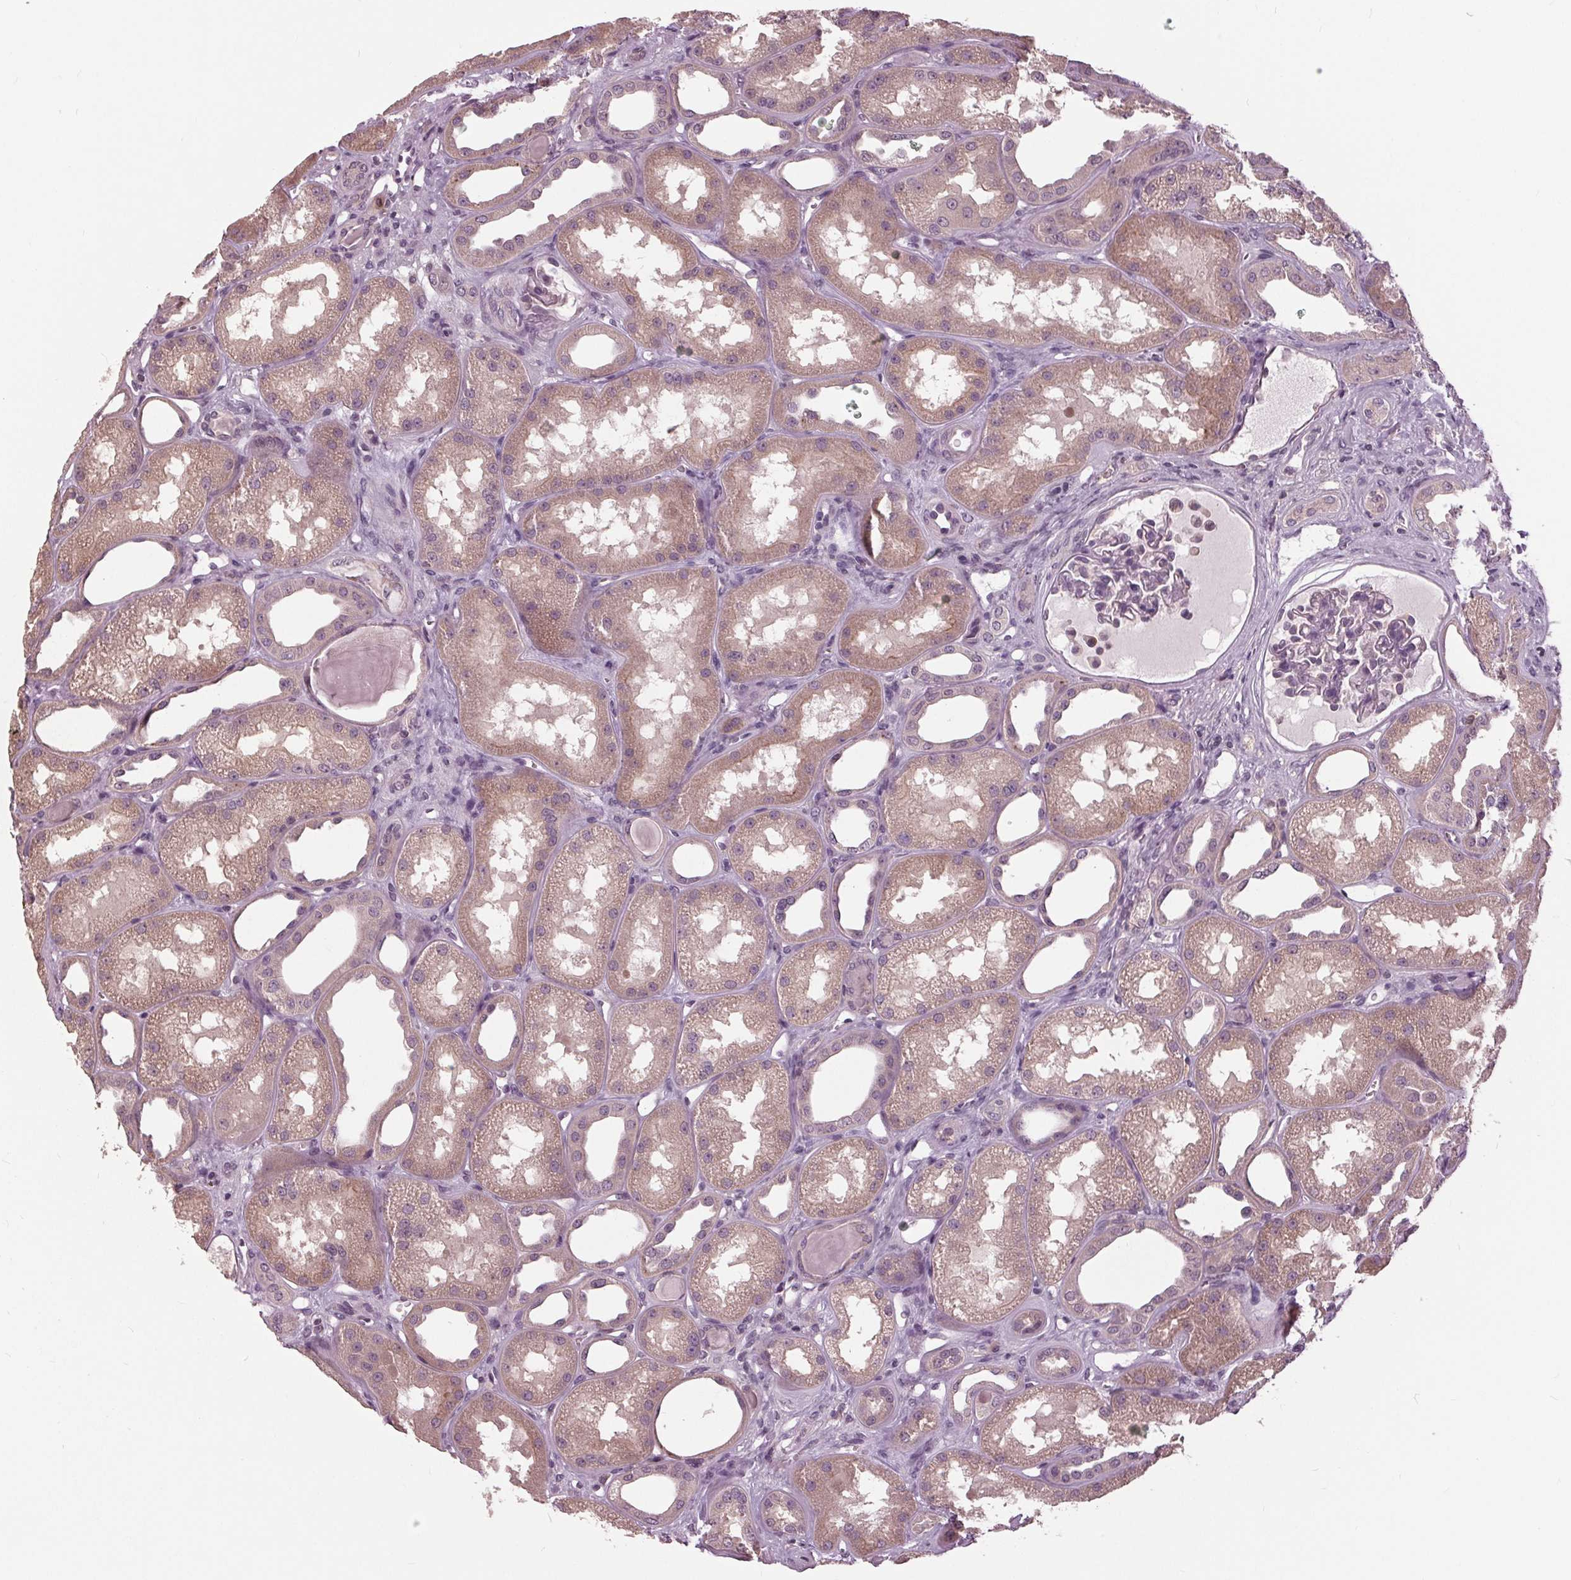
{"staining": {"intensity": "negative", "quantity": "none", "location": "none"}, "tissue": "kidney", "cell_type": "Cells in glomeruli", "image_type": "normal", "snomed": [{"axis": "morphology", "description": "Normal tissue, NOS"}, {"axis": "topography", "description": "Kidney"}], "caption": "Human kidney stained for a protein using IHC displays no positivity in cells in glomeruli.", "gene": "SIGLEC6", "patient": {"sex": "male", "age": 61}}